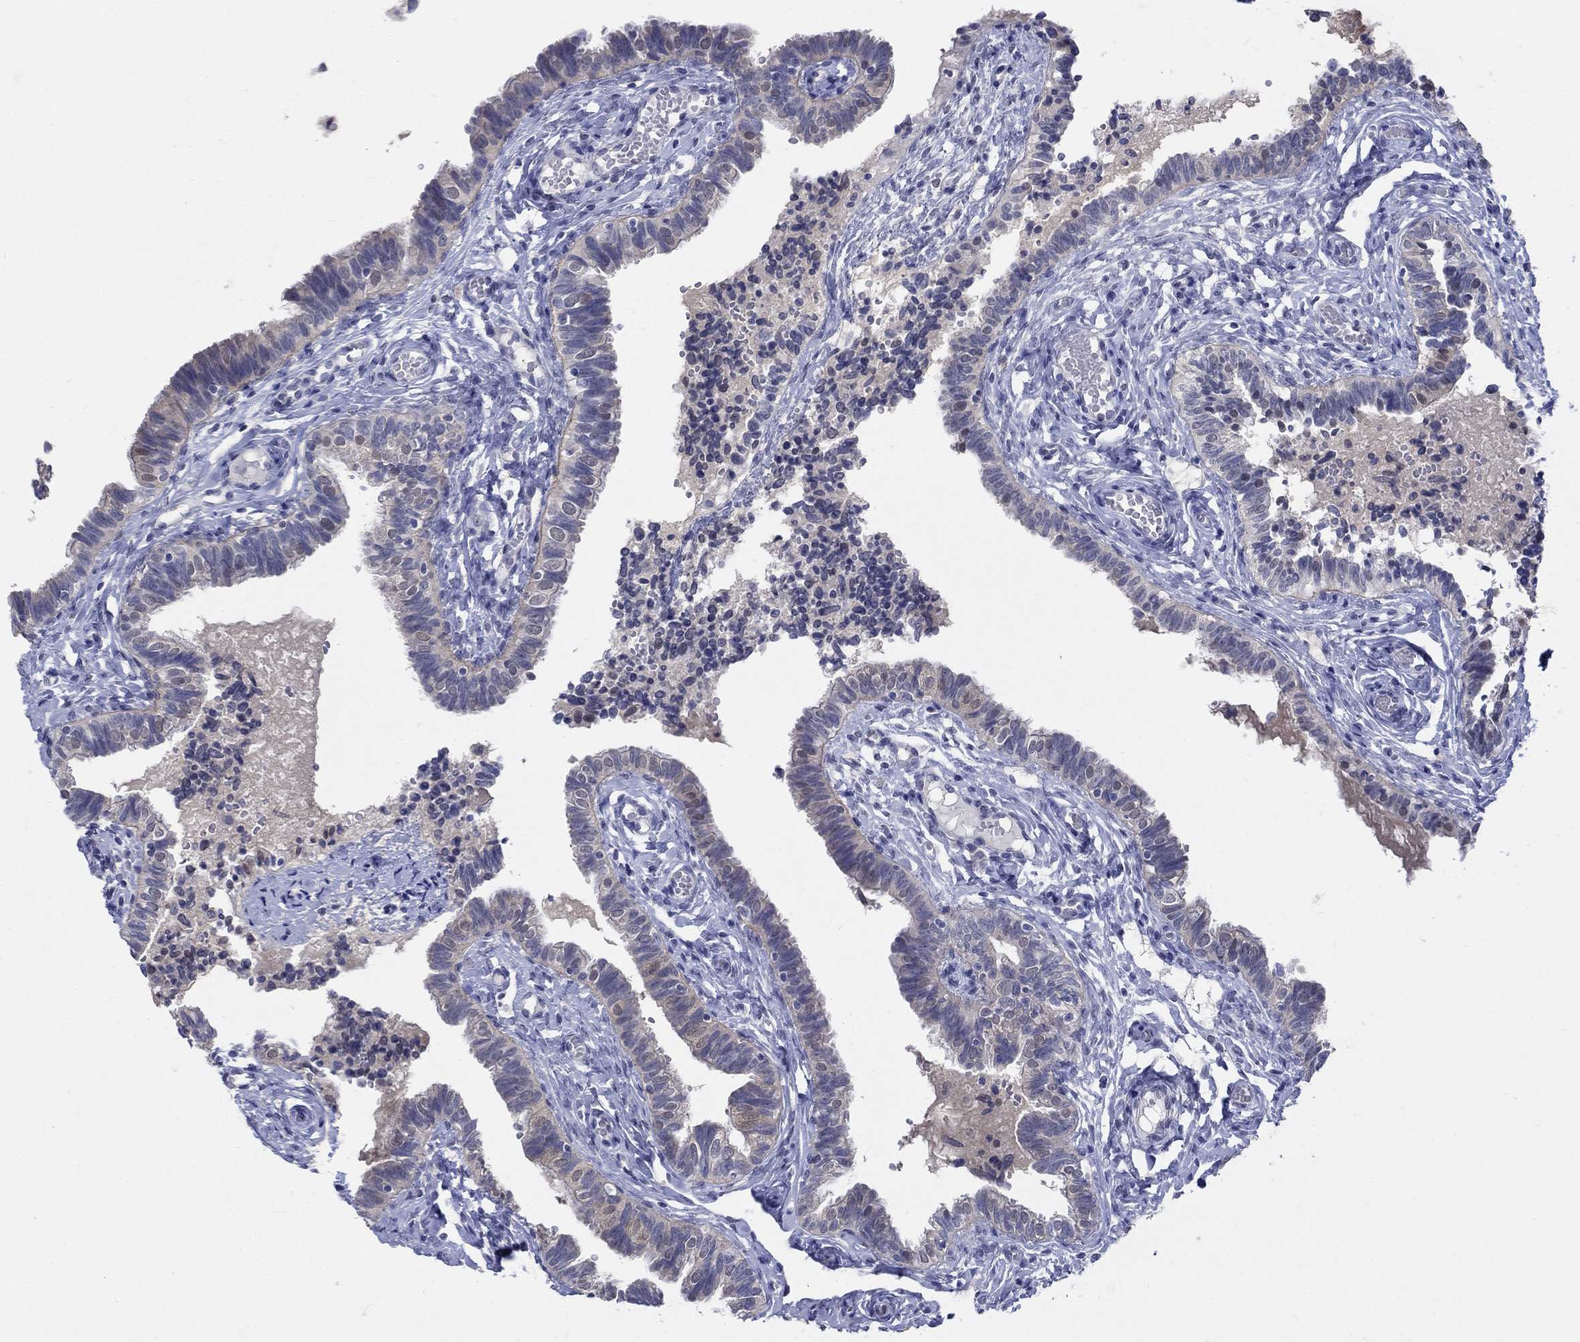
{"staining": {"intensity": "negative", "quantity": "none", "location": "none"}, "tissue": "fallopian tube", "cell_type": "Glandular cells", "image_type": "normal", "snomed": [{"axis": "morphology", "description": "Normal tissue, NOS"}, {"axis": "topography", "description": "Fallopian tube"}], "caption": "A high-resolution micrograph shows immunohistochemistry (IHC) staining of benign fallopian tube, which exhibits no significant expression in glandular cells.", "gene": "EGFLAM", "patient": {"sex": "female", "age": 47}}